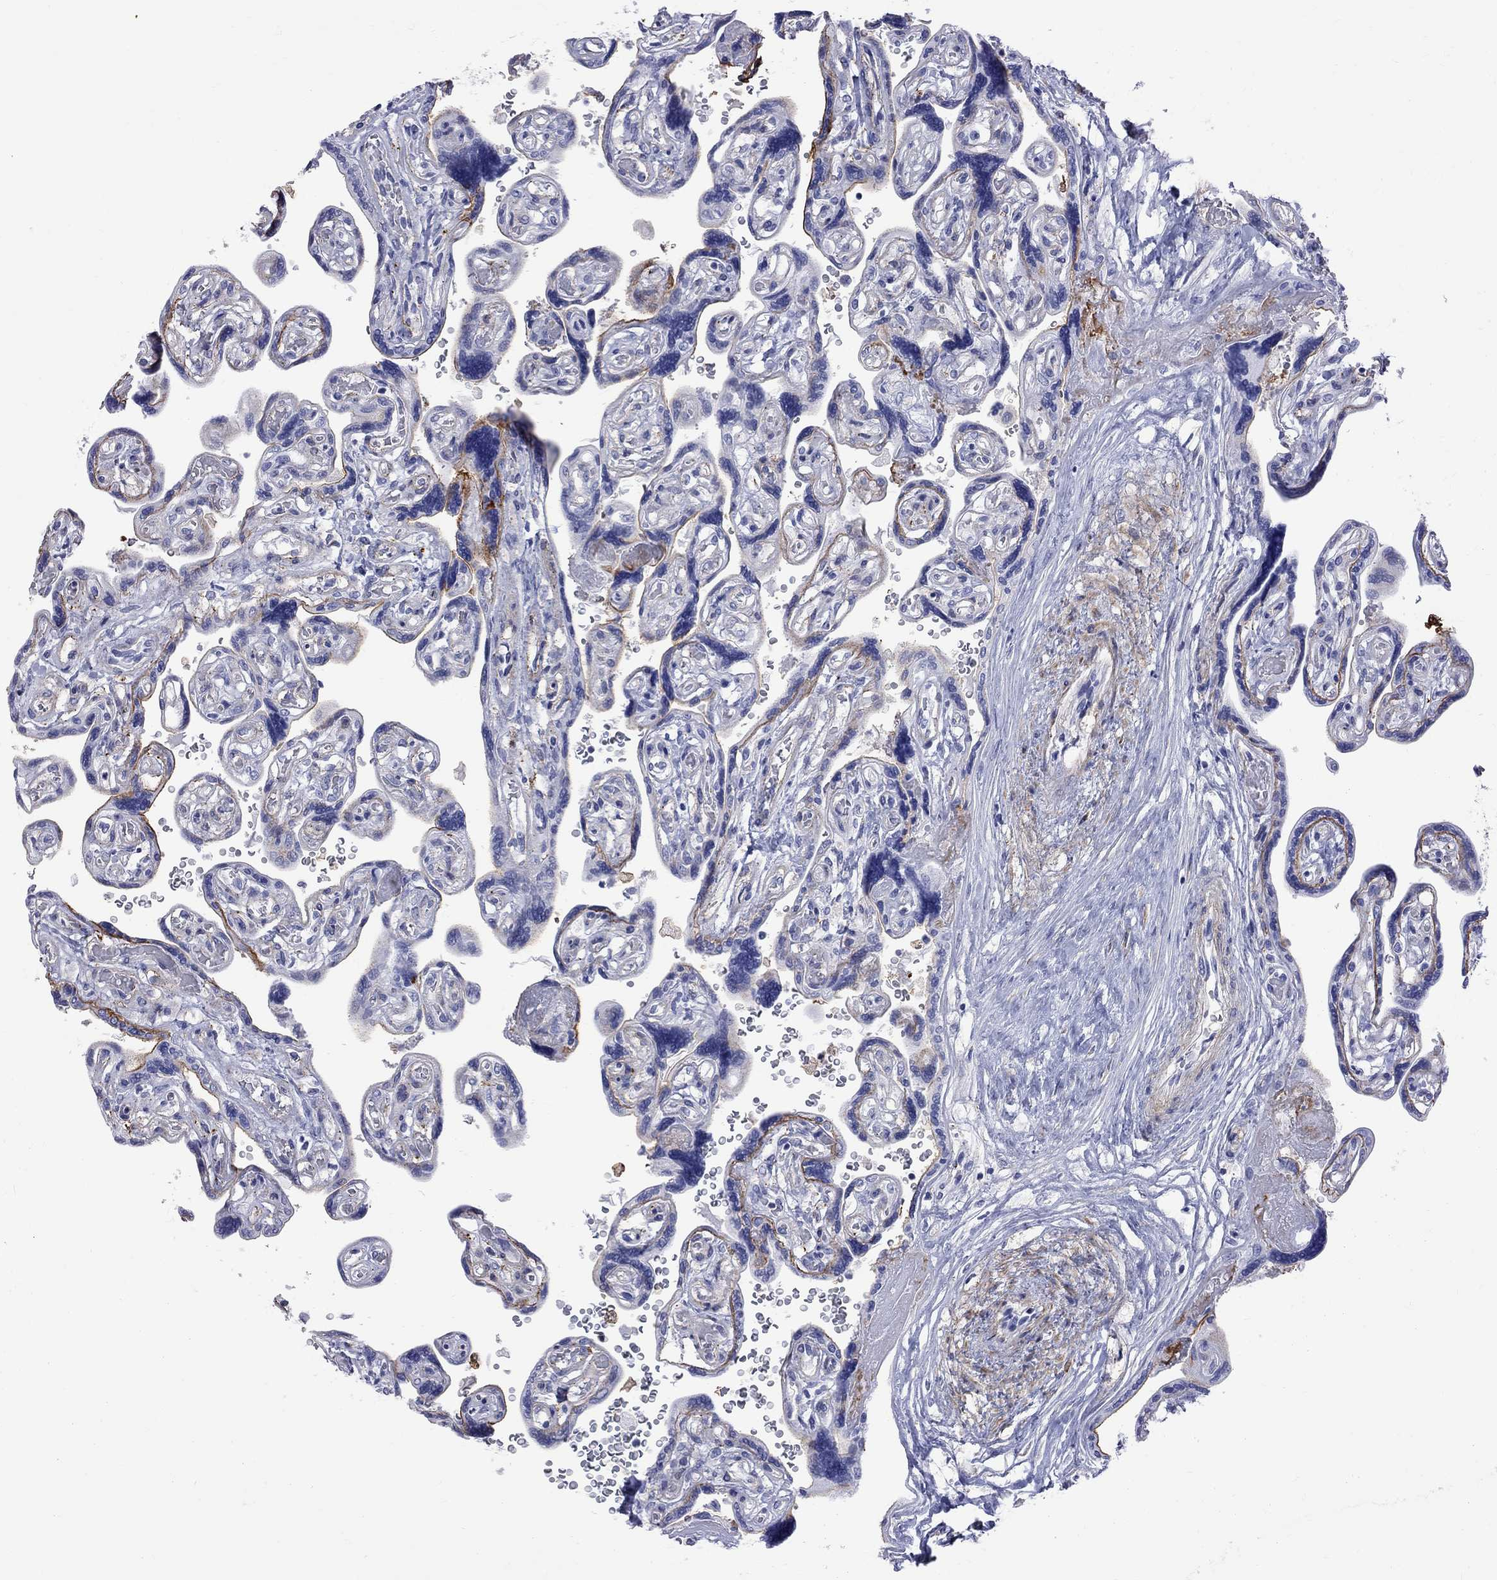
{"staining": {"intensity": "negative", "quantity": "none", "location": "none"}, "tissue": "placenta", "cell_type": "Decidual cells", "image_type": "normal", "snomed": [{"axis": "morphology", "description": "Normal tissue, NOS"}, {"axis": "topography", "description": "Placenta"}], "caption": "Decidual cells show no significant positivity in normal placenta. Nuclei are stained in blue.", "gene": "S100A3", "patient": {"sex": "female", "age": 32}}